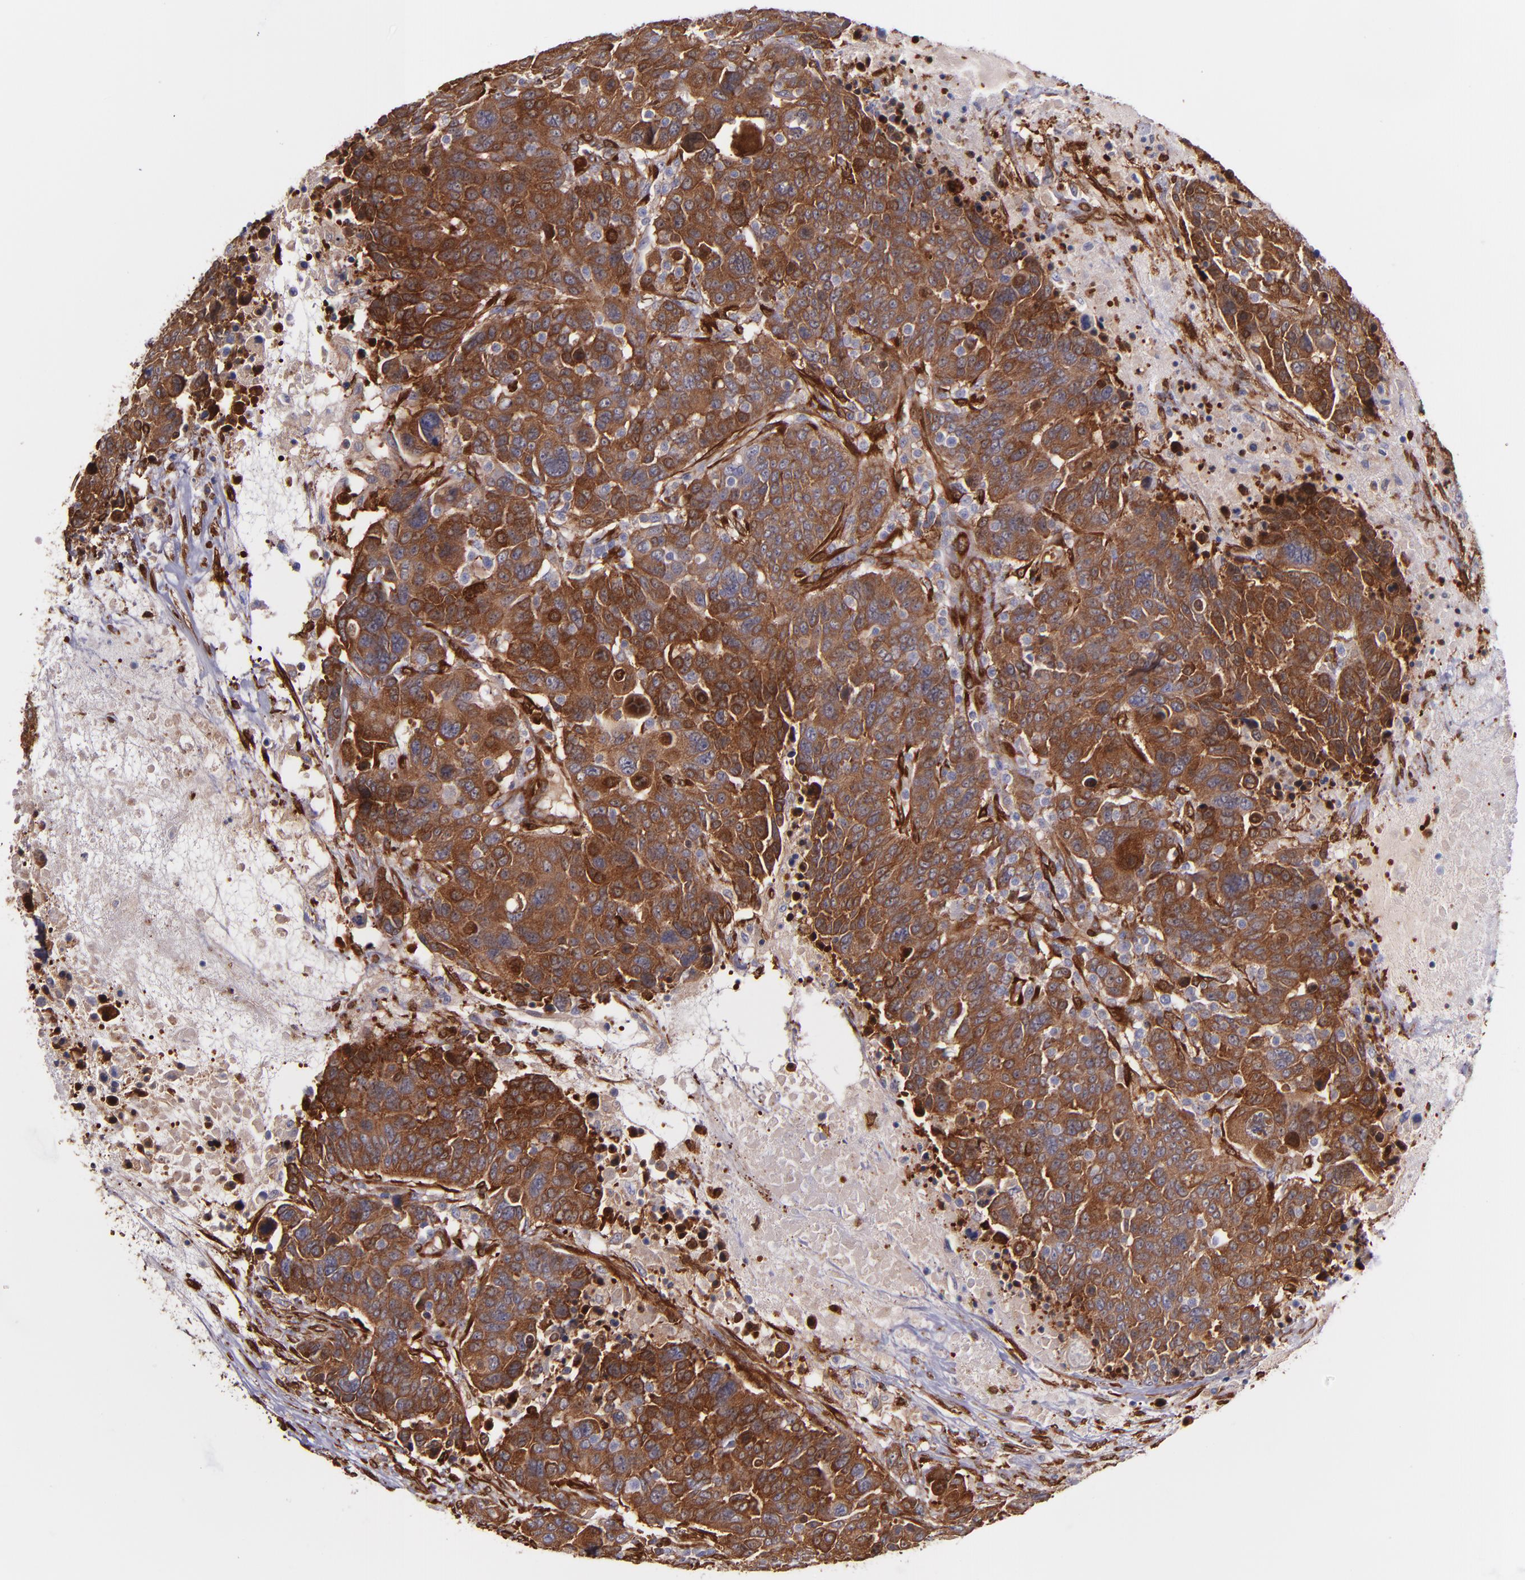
{"staining": {"intensity": "strong", "quantity": ">75%", "location": "cytoplasmic/membranous"}, "tissue": "breast cancer", "cell_type": "Tumor cells", "image_type": "cancer", "snomed": [{"axis": "morphology", "description": "Duct carcinoma"}, {"axis": "topography", "description": "Breast"}], "caption": "Brown immunohistochemical staining in breast invasive ductal carcinoma exhibits strong cytoplasmic/membranous expression in approximately >75% of tumor cells.", "gene": "VCL", "patient": {"sex": "female", "age": 37}}